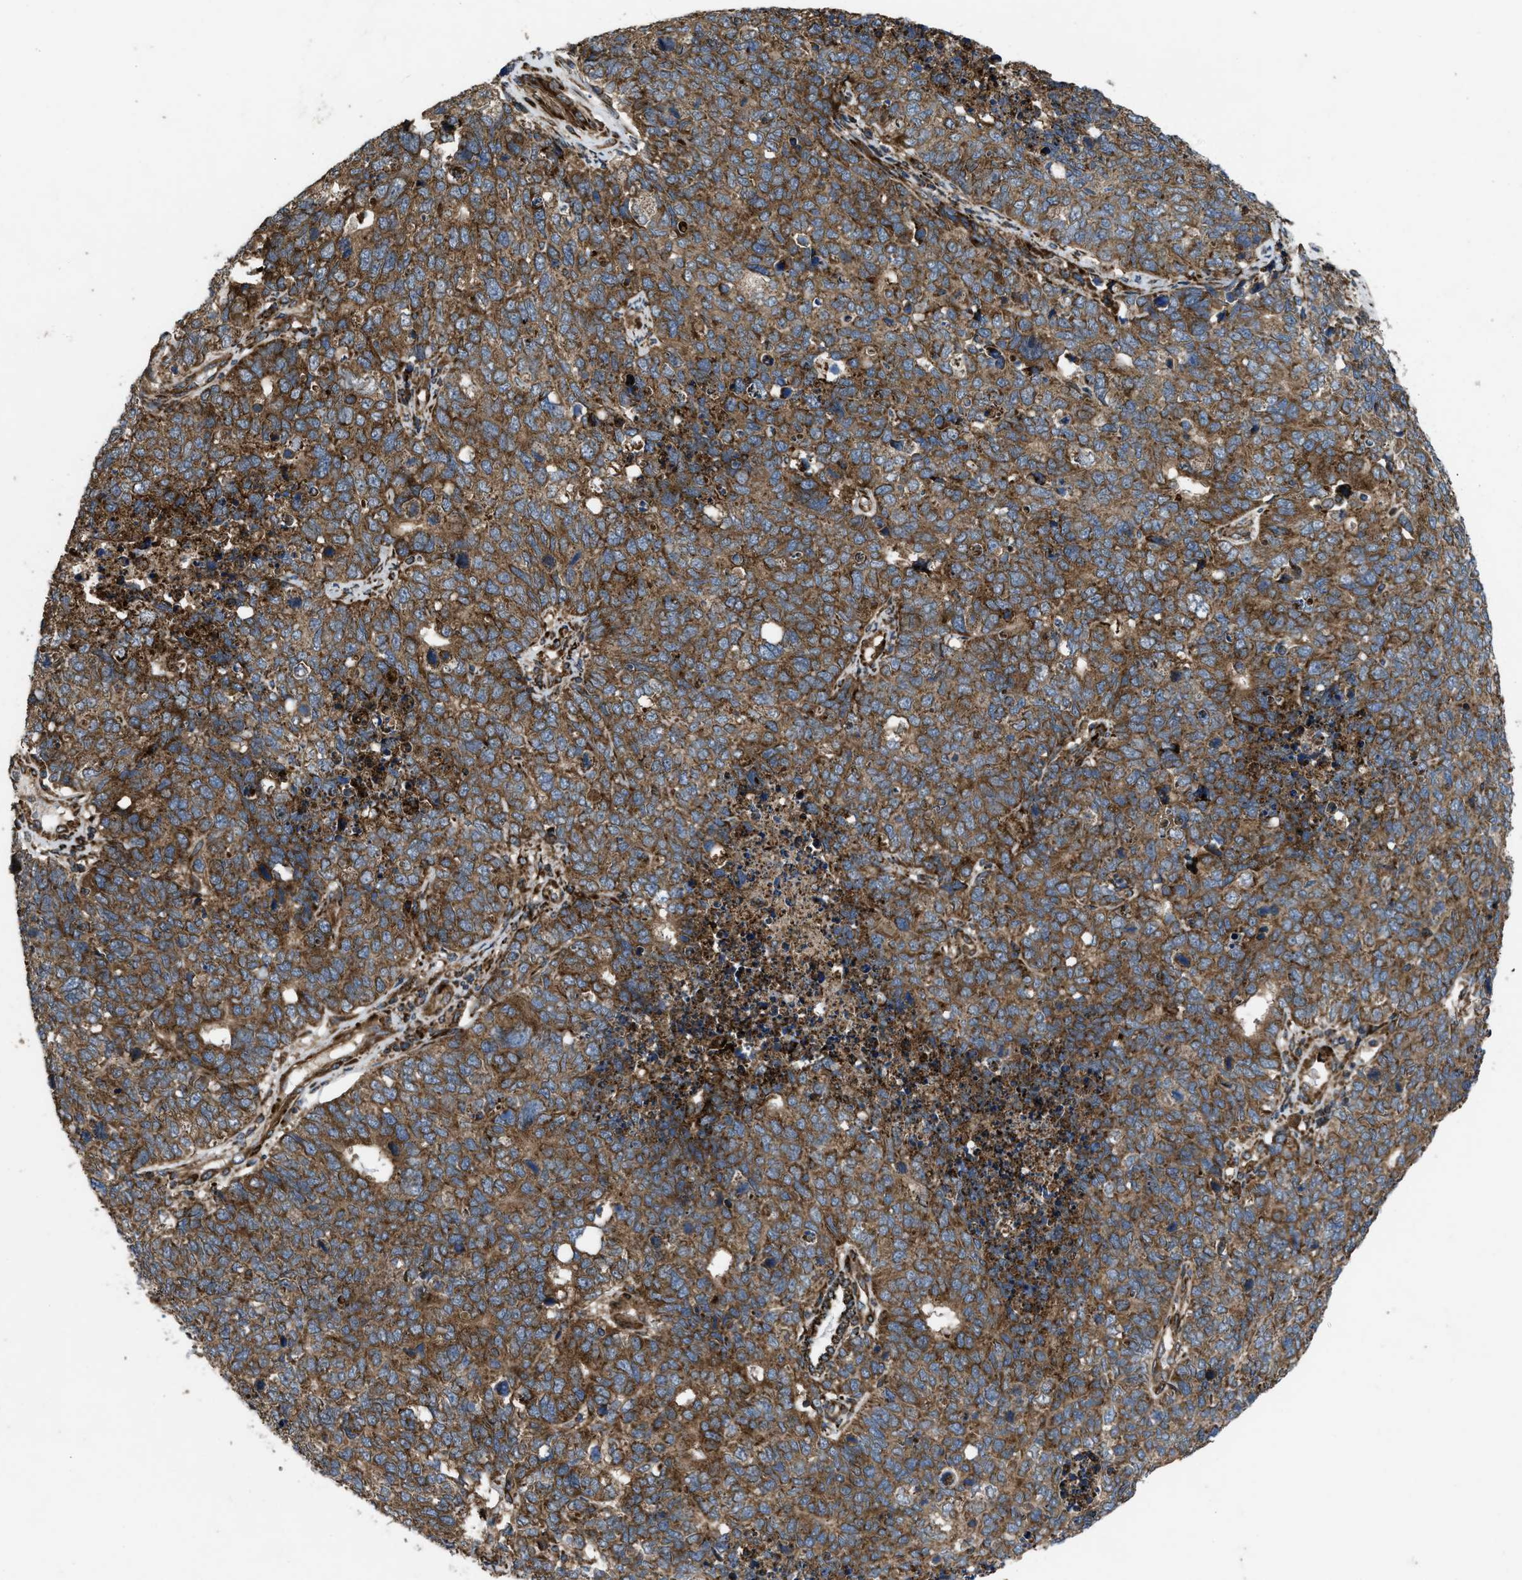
{"staining": {"intensity": "strong", "quantity": ">75%", "location": "cytoplasmic/membranous"}, "tissue": "cervical cancer", "cell_type": "Tumor cells", "image_type": "cancer", "snomed": [{"axis": "morphology", "description": "Squamous cell carcinoma, NOS"}, {"axis": "topography", "description": "Cervix"}], "caption": "The immunohistochemical stain shows strong cytoplasmic/membranous positivity in tumor cells of cervical cancer (squamous cell carcinoma) tissue. Immunohistochemistry stains the protein in brown and the nuclei are stained blue.", "gene": "PER3", "patient": {"sex": "female", "age": 63}}